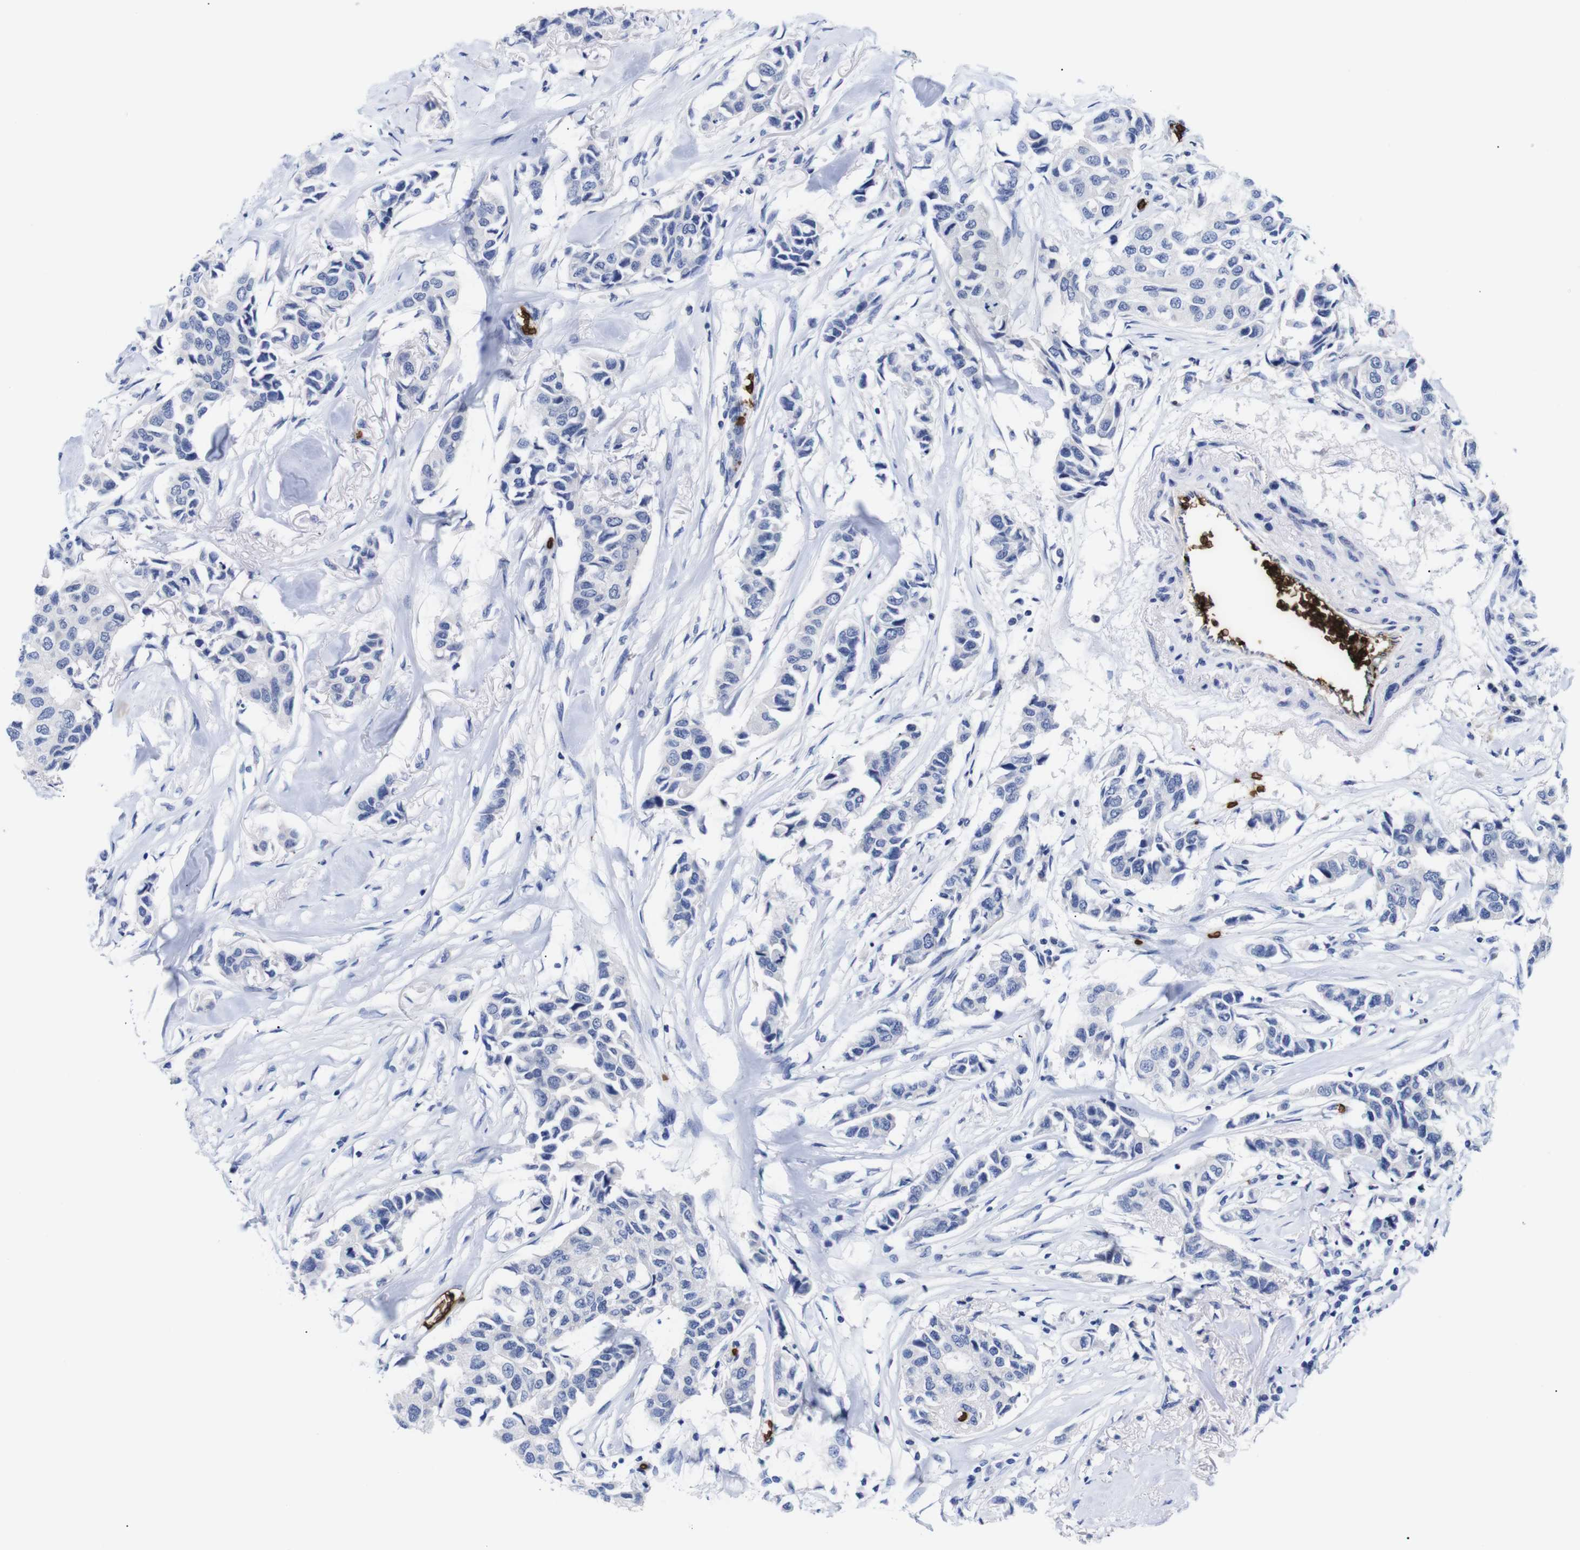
{"staining": {"intensity": "negative", "quantity": "none", "location": "none"}, "tissue": "breast cancer", "cell_type": "Tumor cells", "image_type": "cancer", "snomed": [{"axis": "morphology", "description": "Duct carcinoma"}, {"axis": "topography", "description": "Breast"}], "caption": "DAB (3,3'-diaminobenzidine) immunohistochemical staining of human breast cancer demonstrates no significant staining in tumor cells.", "gene": "S1PR2", "patient": {"sex": "female", "age": 80}}